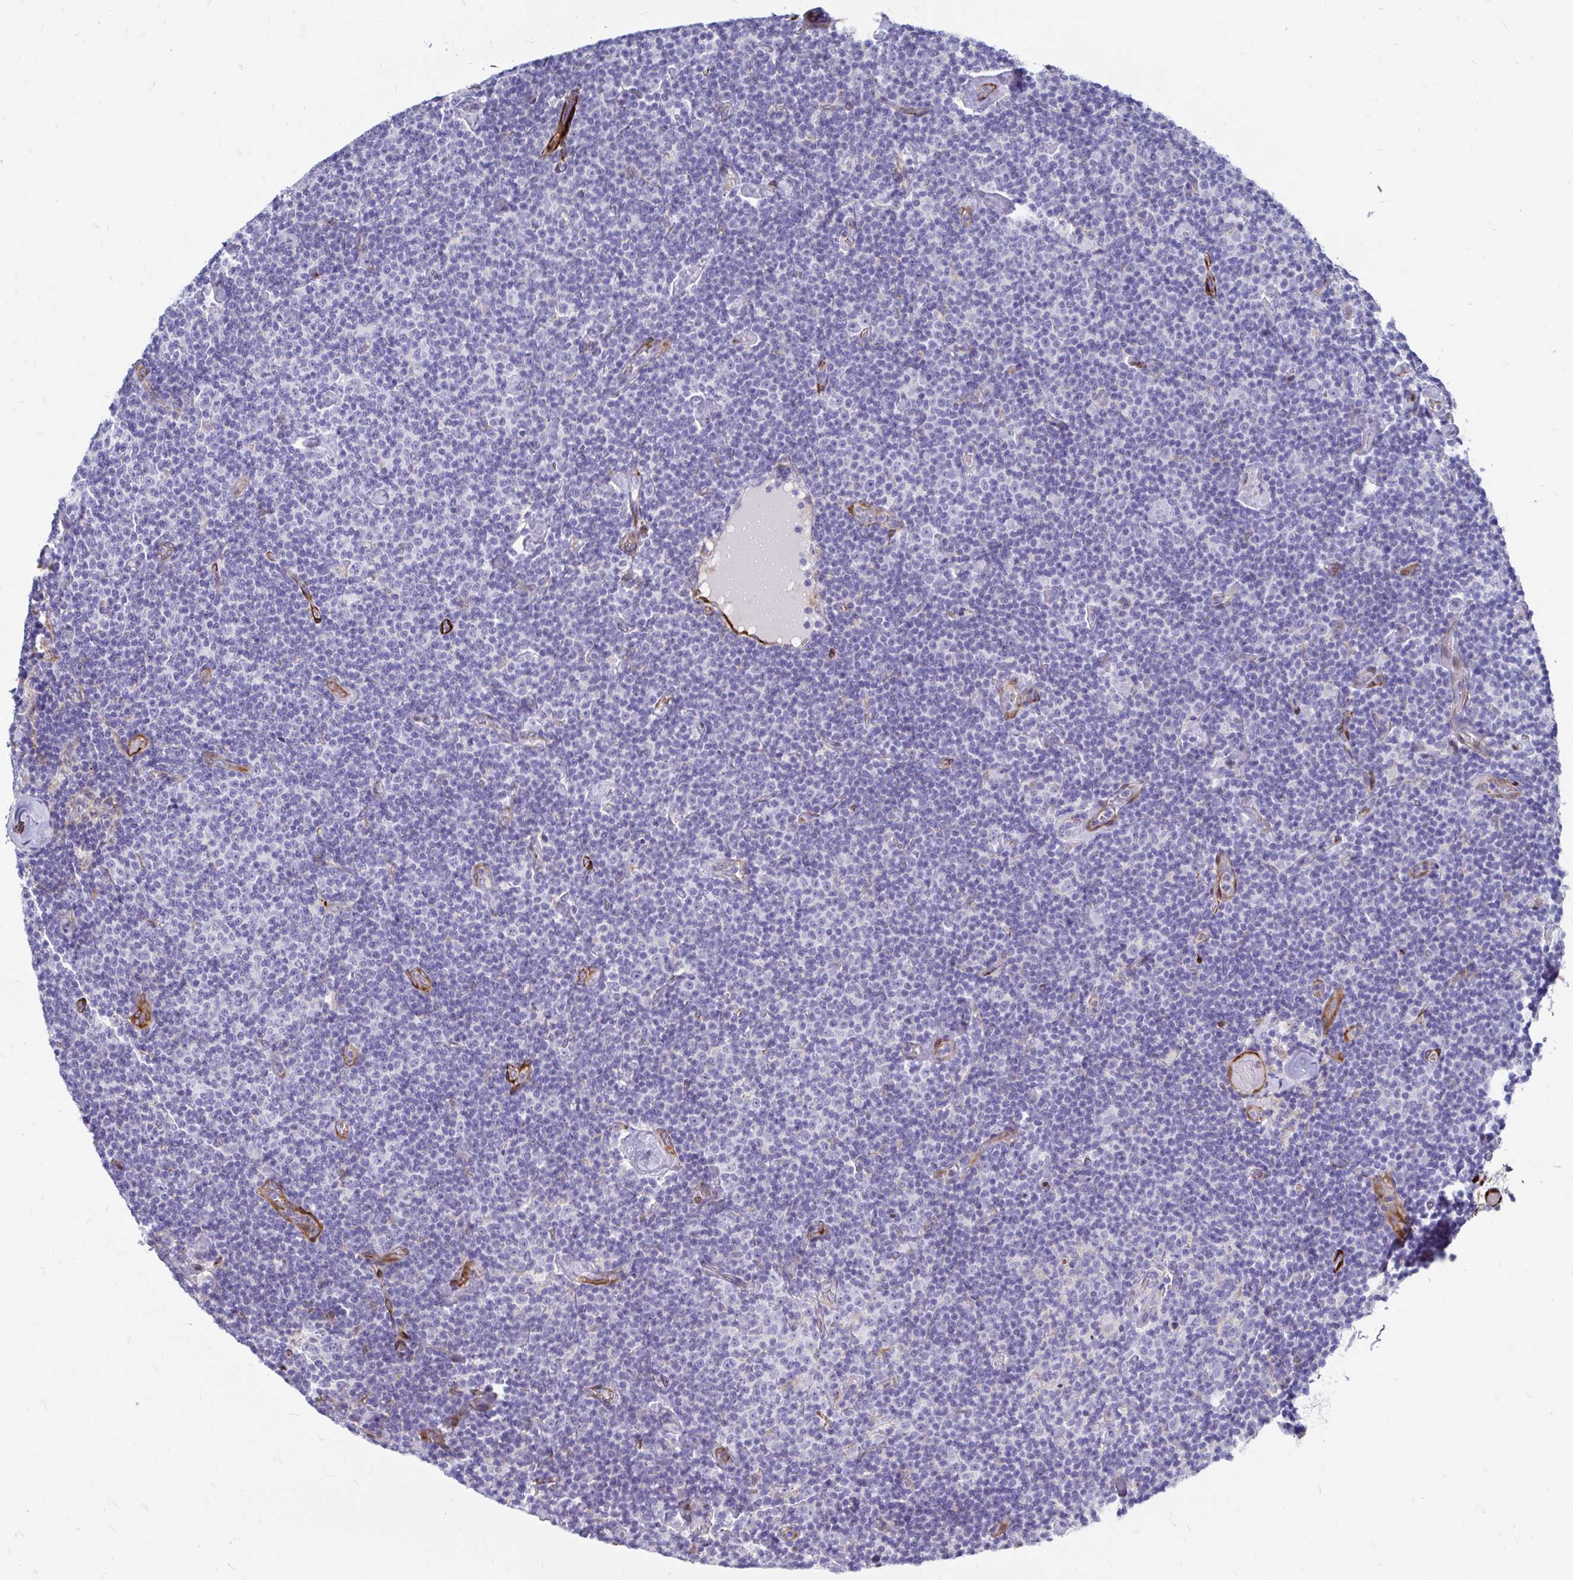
{"staining": {"intensity": "negative", "quantity": "none", "location": "none"}, "tissue": "lymphoma", "cell_type": "Tumor cells", "image_type": "cancer", "snomed": [{"axis": "morphology", "description": "Malignant lymphoma, non-Hodgkin's type, Low grade"}, {"axis": "topography", "description": "Lymph node"}], "caption": "Immunohistochemical staining of human low-grade malignant lymphoma, non-Hodgkin's type displays no significant staining in tumor cells. Brightfield microscopy of immunohistochemistry (IHC) stained with DAB (3,3'-diaminobenzidine) (brown) and hematoxylin (blue), captured at high magnification.", "gene": "CDKL1", "patient": {"sex": "male", "age": 81}}